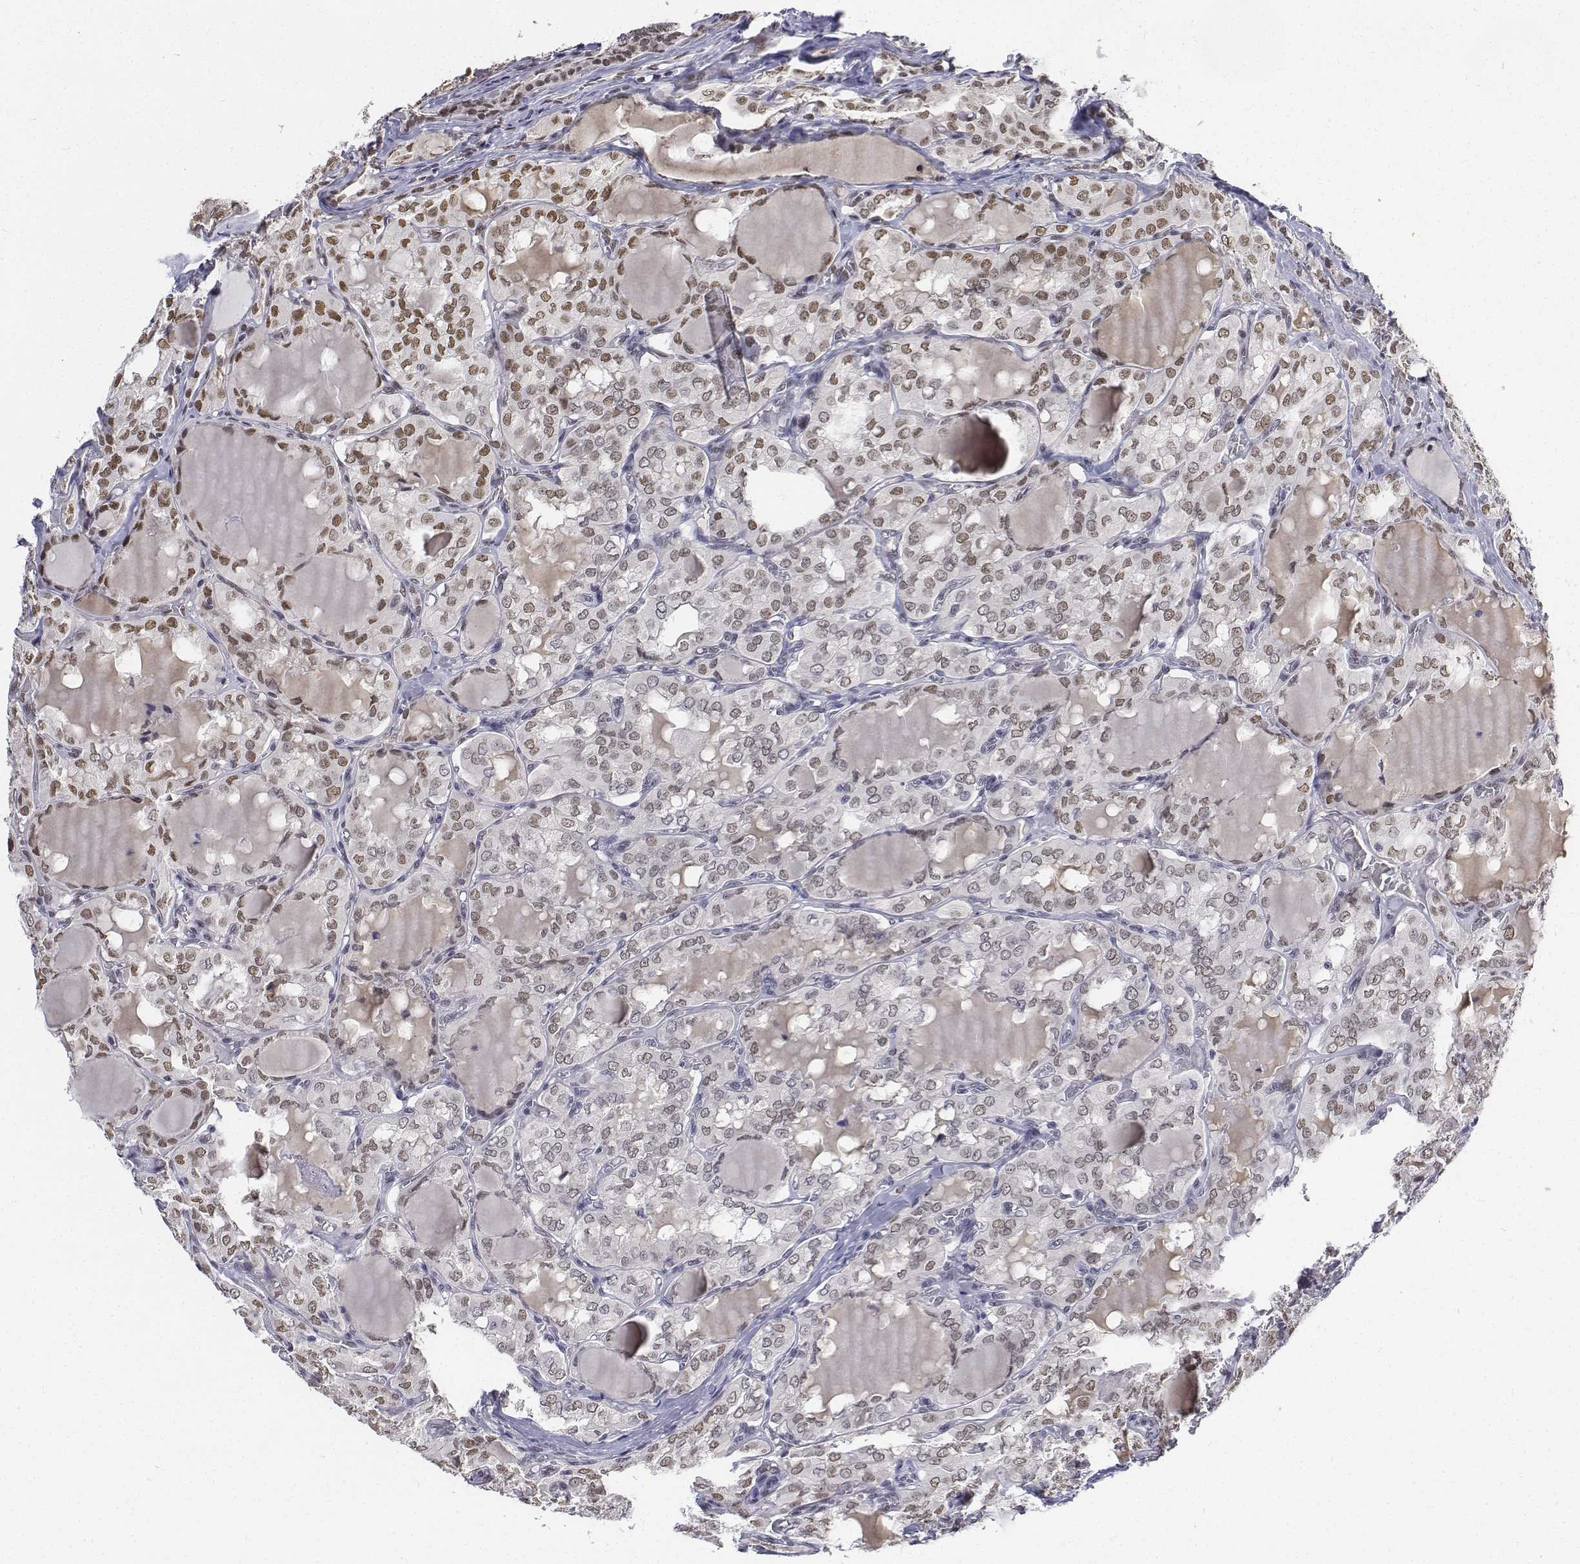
{"staining": {"intensity": "moderate", "quantity": "25%-75%", "location": "nuclear"}, "tissue": "thyroid cancer", "cell_type": "Tumor cells", "image_type": "cancer", "snomed": [{"axis": "morphology", "description": "Papillary adenocarcinoma, NOS"}, {"axis": "topography", "description": "Thyroid gland"}], "caption": "Moderate nuclear protein expression is appreciated in about 25%-75% of tumor cells in thyroid cancer. (DAB IHC, brown staining for protein, blue staining for nuclei).", "gene": "ATRX", "patient": {"sex": "male", "age": 20}}